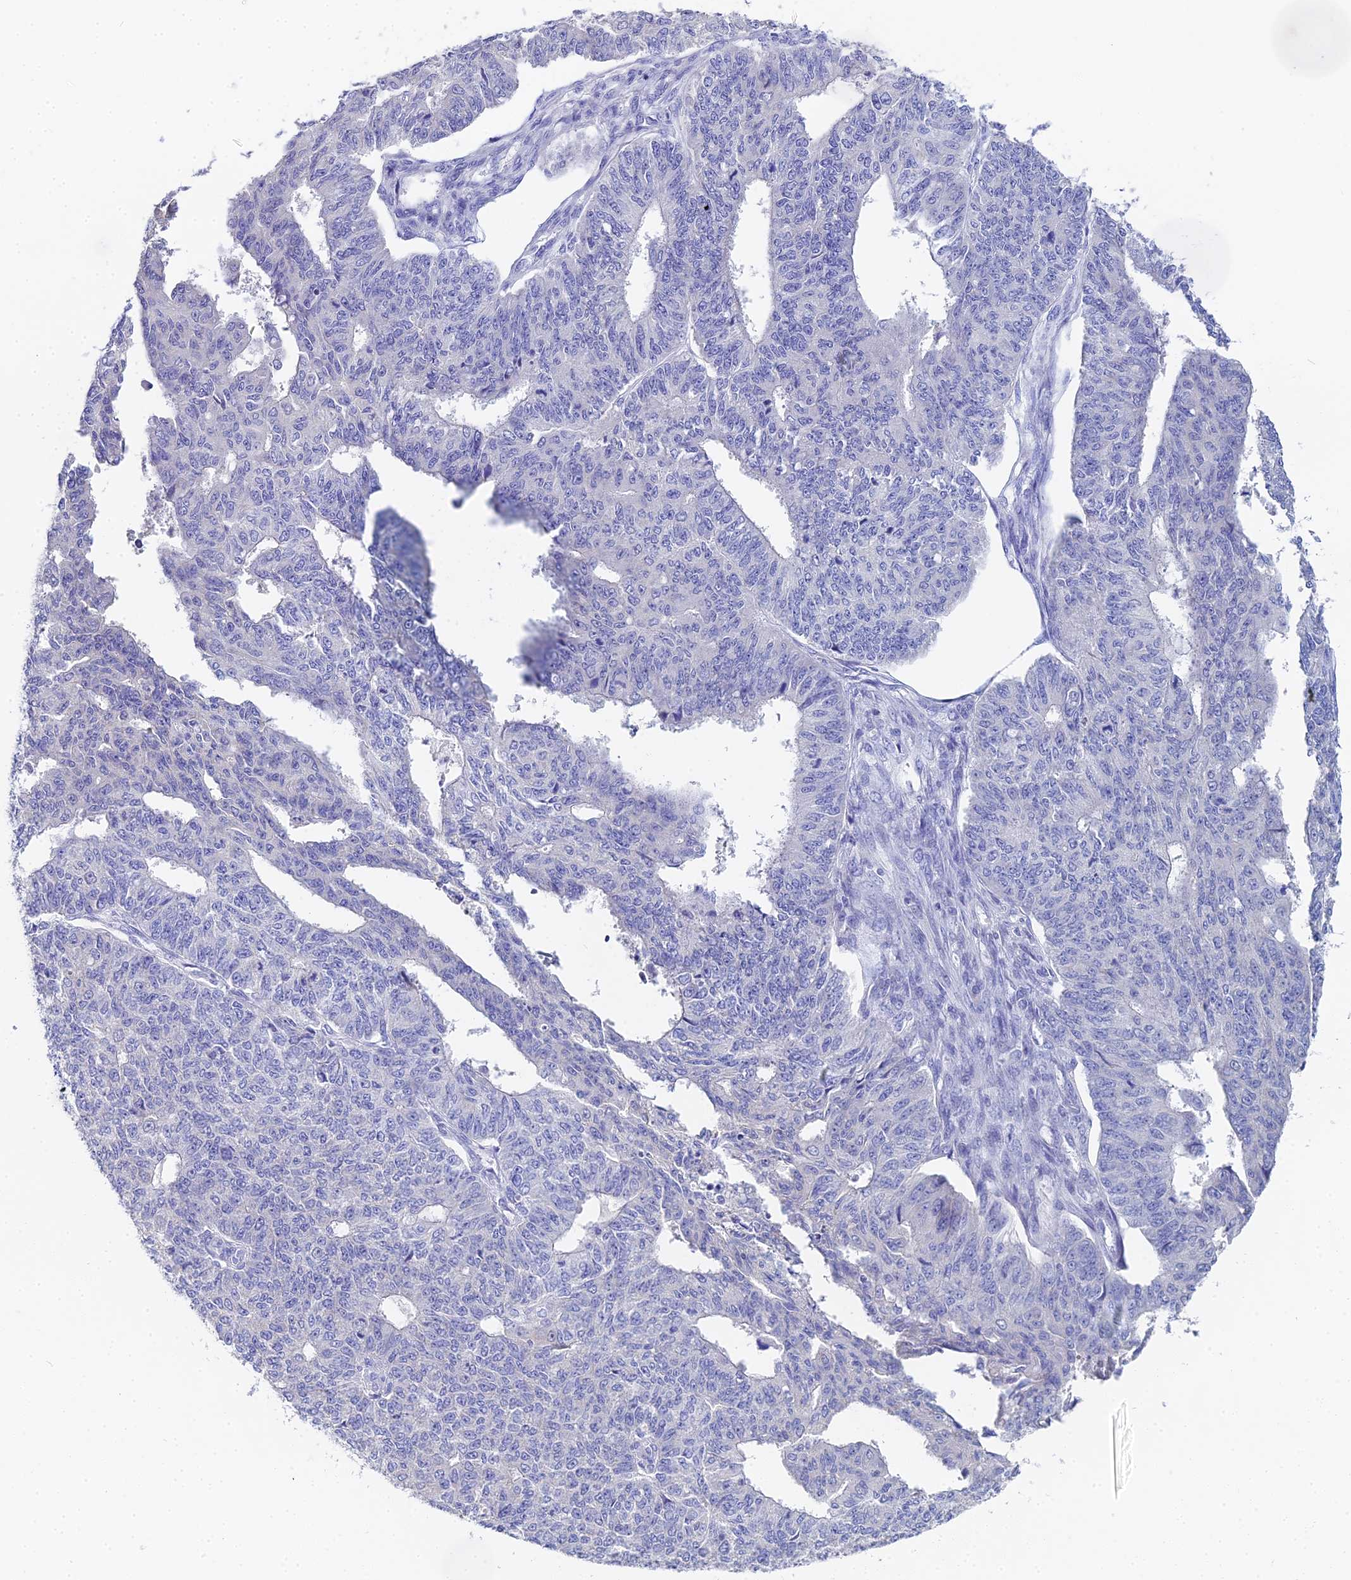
{"staining": {"intensity": "negative", "quantity": "none", "location": "none"}, "tissue": "endometrial cancer", "cell_type": "Tumor cells", "image_type": "cancer", "snomed": [{"axis": "morphology", "description": "Adenocarcinoma, NOS"}, {"axis": "topography", "description": "Endometrium"}], "caption": "The photomicrograph exhibits no significant staining in tumor cells of endometrial cancer (adenocarcinoma).", "gene": "OCM", "patient": {"sex": "female", "age": 32}}